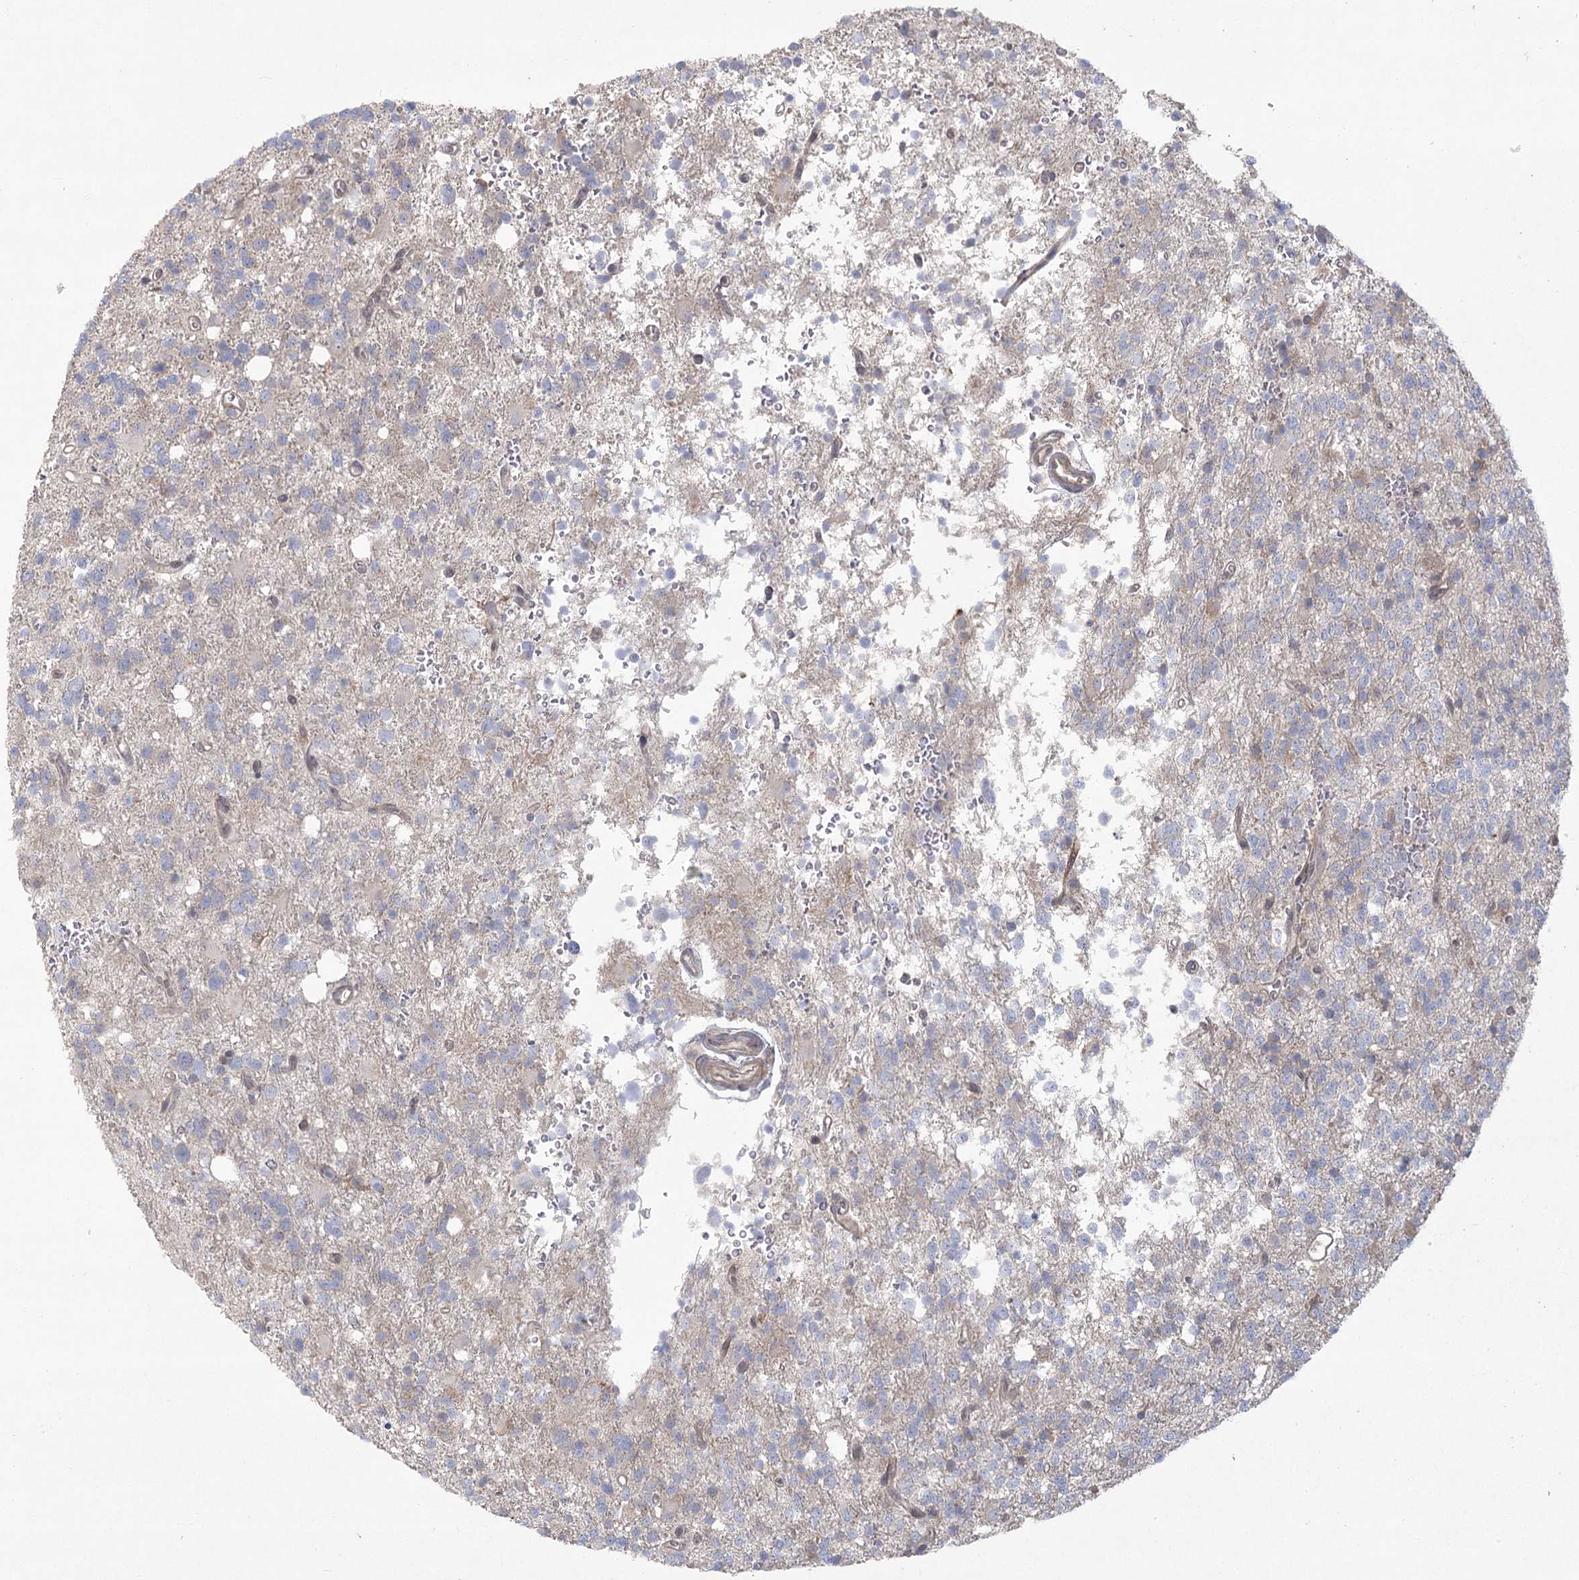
{"staining": {"intensity": "negative", "quantity": "none", "location": "none"}, "tissue": "glioma", "cell_type": "Tumor cells", "image_type": "cancer", "snomed": [{"axis": "morphology", "description": "Glioma, malignant, High grade"}, {"axis": "topography", "description": "Brain"}], "caption": "Immunohistochemistry of malignant glioma (high-grade) displays no expression in tumor cells.", "gene": "CAMTA1", "patient": {"sex": "female", "age": 62}}